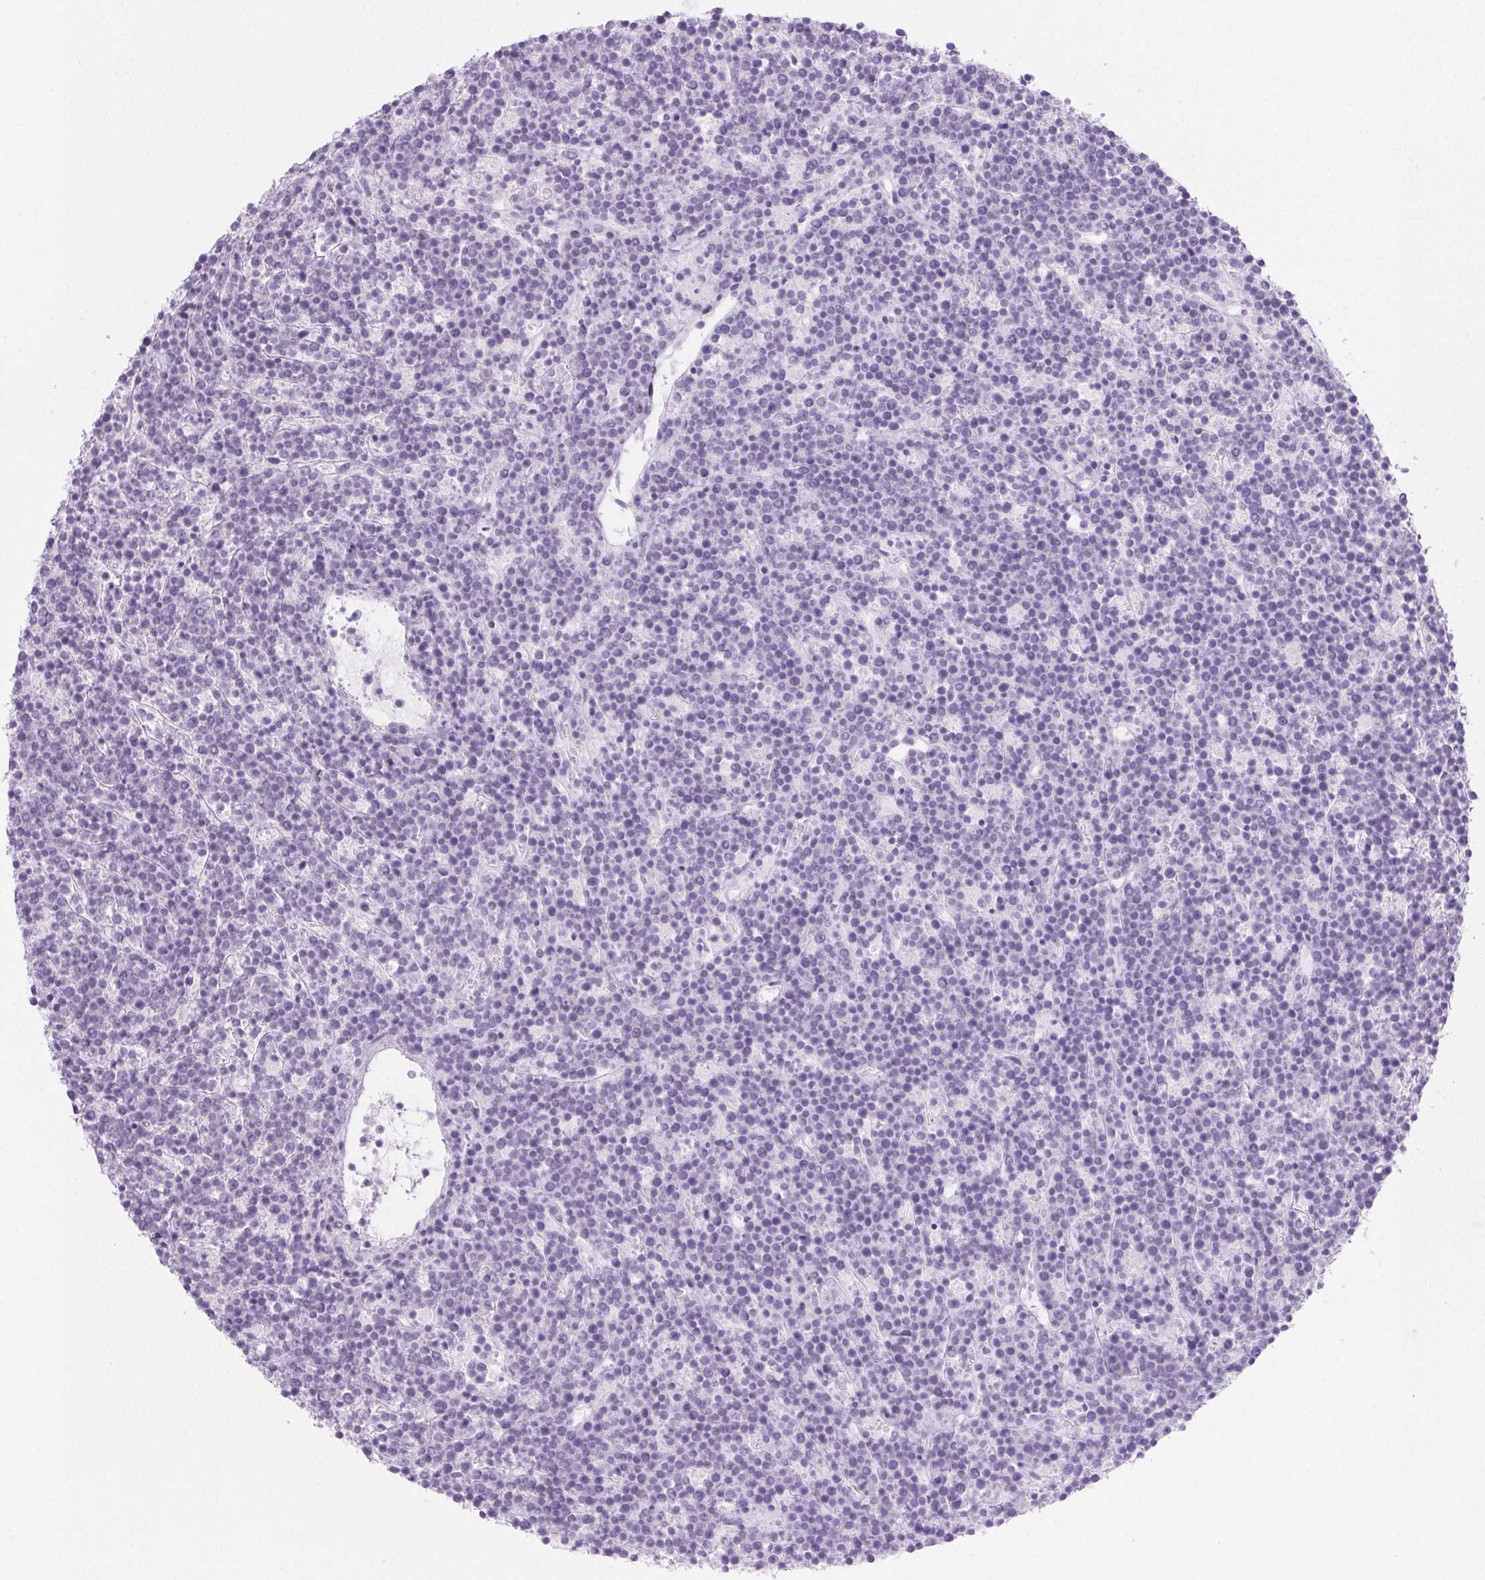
{"staining": {"intensity": "negative", "quantity": "none", "location": "none"}, "tissue": "lymphoma", "cell_type": "Tumor cells", "image_type": "cancer", "snomed": [{"axis": "morphology", "description": "Malignant lymphoma, non-Hodgkin's type, High grade"}, {"axis": "topography", "description": "Ovary"}], "caption": "Tumor cells show no significant protein staining in malignant lymphoma, non-Hodgkin's type (high-grade).", "gene": "PI3", "patient": {"sex": "female", "age": 56}}